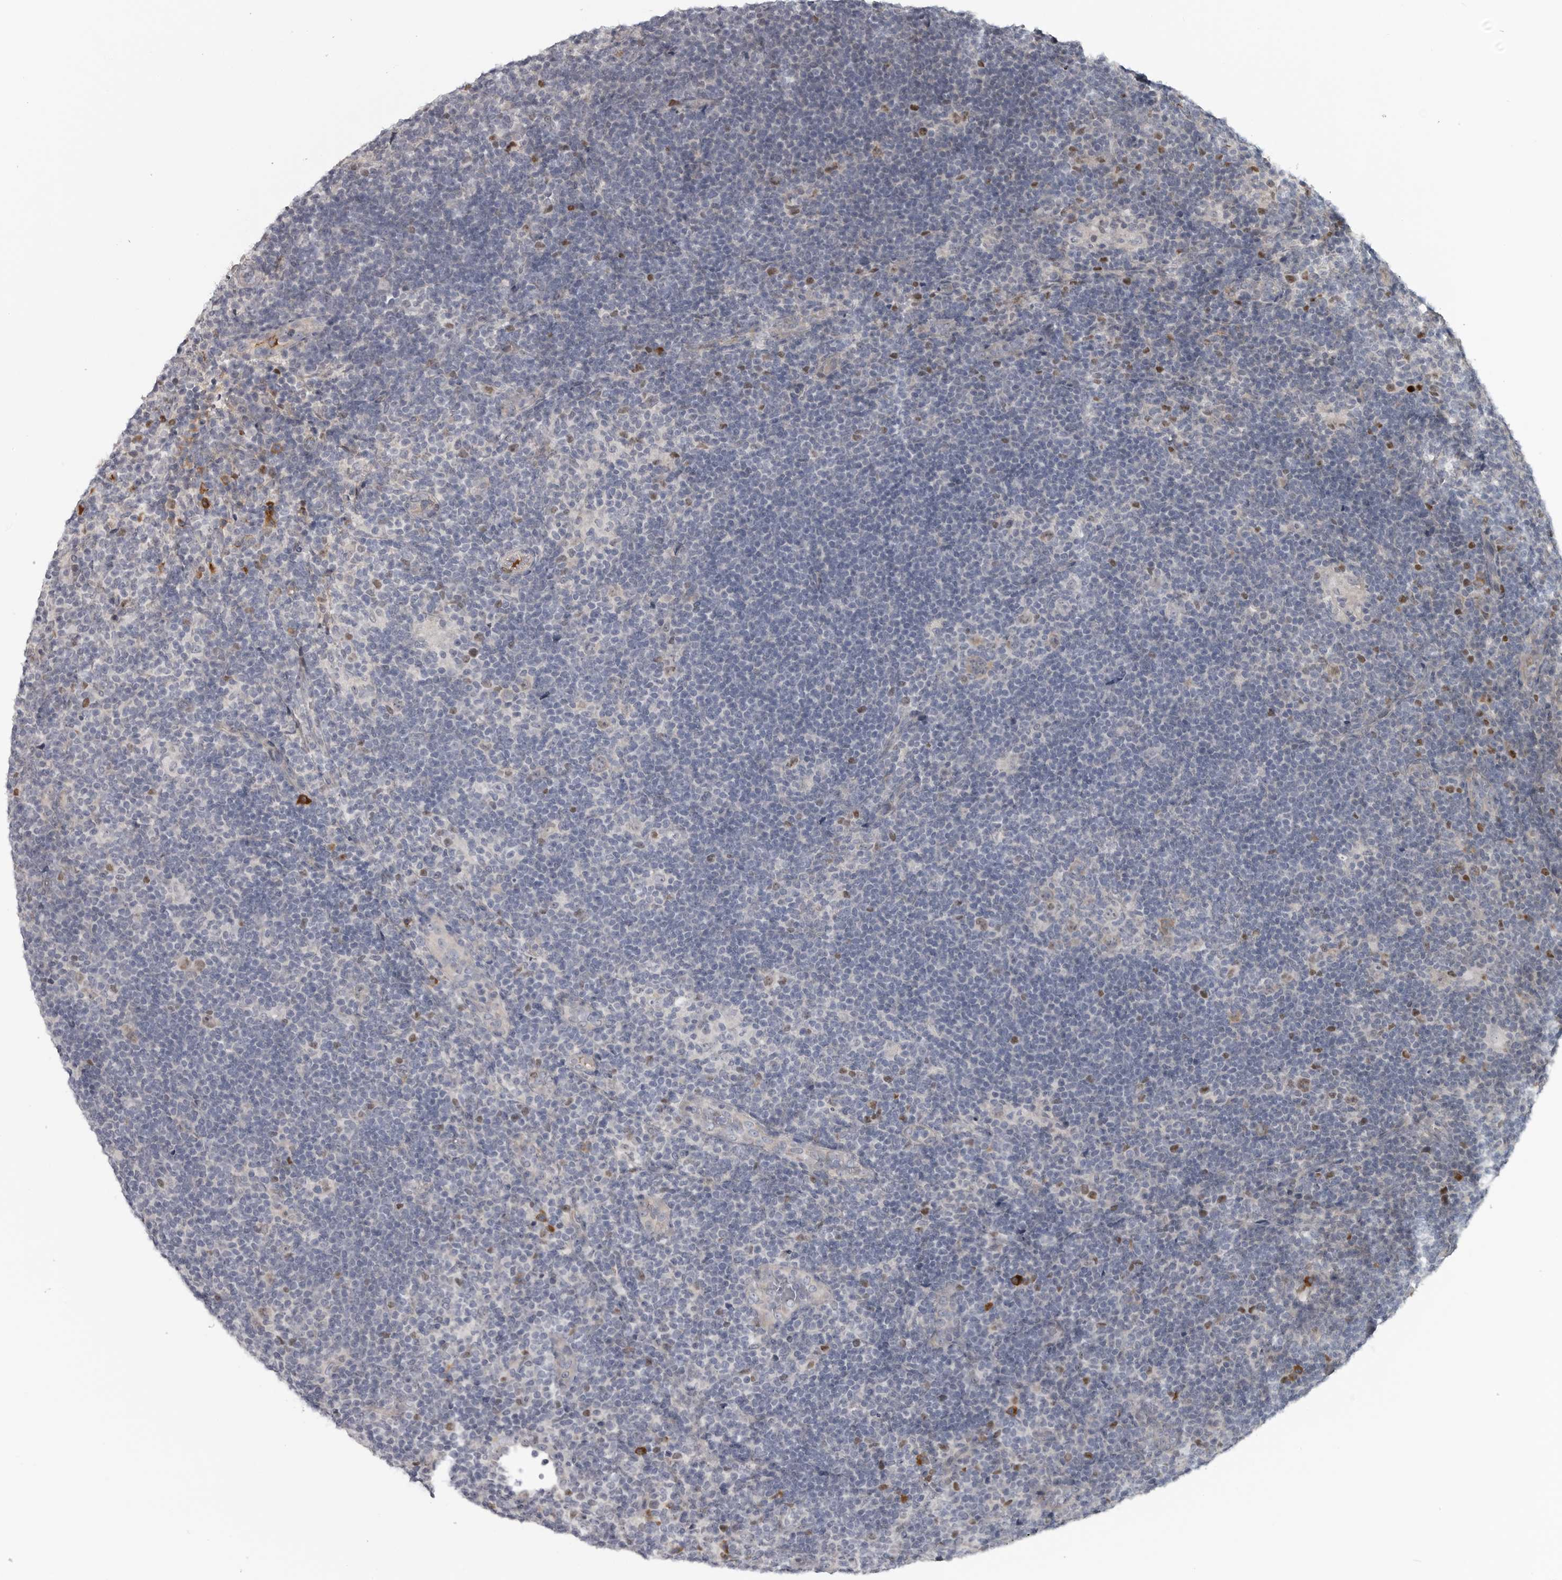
{"staining": {"intensity": "negative", "quantity": "none", "location": "none"}, "tissue": "lymphoma", "cell_type": "Tumor cells", "image_type": "cancer", "snomed": [{"axis": "morphology", "description": "Hodgkin's disease, NOS"}, {"axis": "topography", "description": "Lymph node"}], "caption": "The photomicrograph reveals no significant positivity in tumor cells of Hodgkin's disease.", "gene": "ZNF277", "patient": {"sex": "female", "age": 57}}